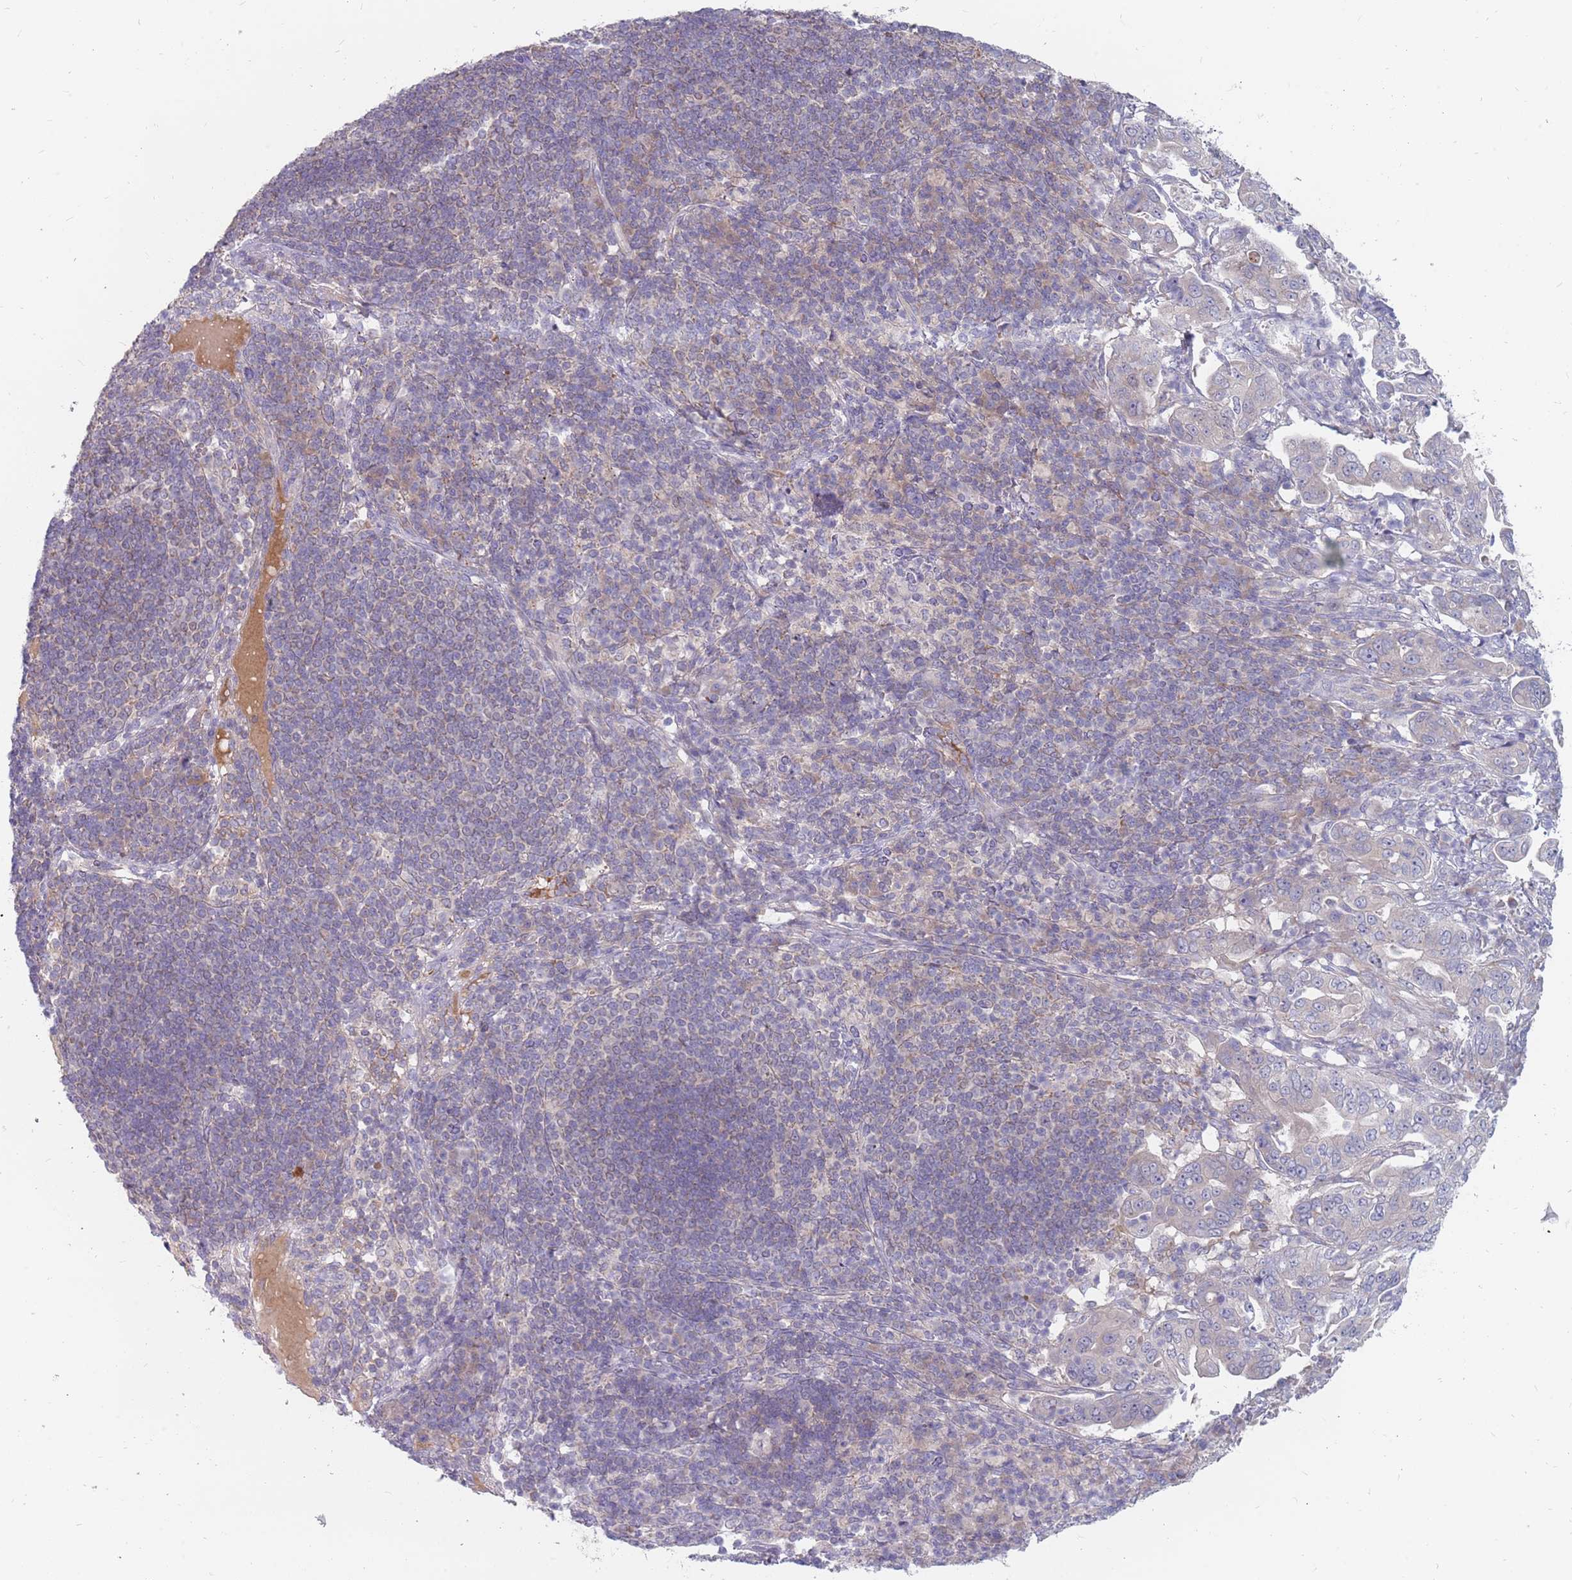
{"staining": {"intensity": "negative", "quantity": "none", "location": "none"}, "tissue": "pancreatic cancer", "cell_type": "Tumor cells", "image_type": "cancer", "snomed": [{"axis": "morphology", "description": "Normal tissue, NOS"}, {"axis": "morphology", "description": "Adenocarcinoma, NOS"}, {"axis": "topography", "description": "Lymph node"}, {"axis": "topography", "description": "Pancreas"}], "caption": "Histopathology image shows no protein staining in tumor cells of pancreatic cancer tissue. (DAB IHC, high magnification).", "gene": "CMTR2", "patient": {"sex": "female", "age": 67}}